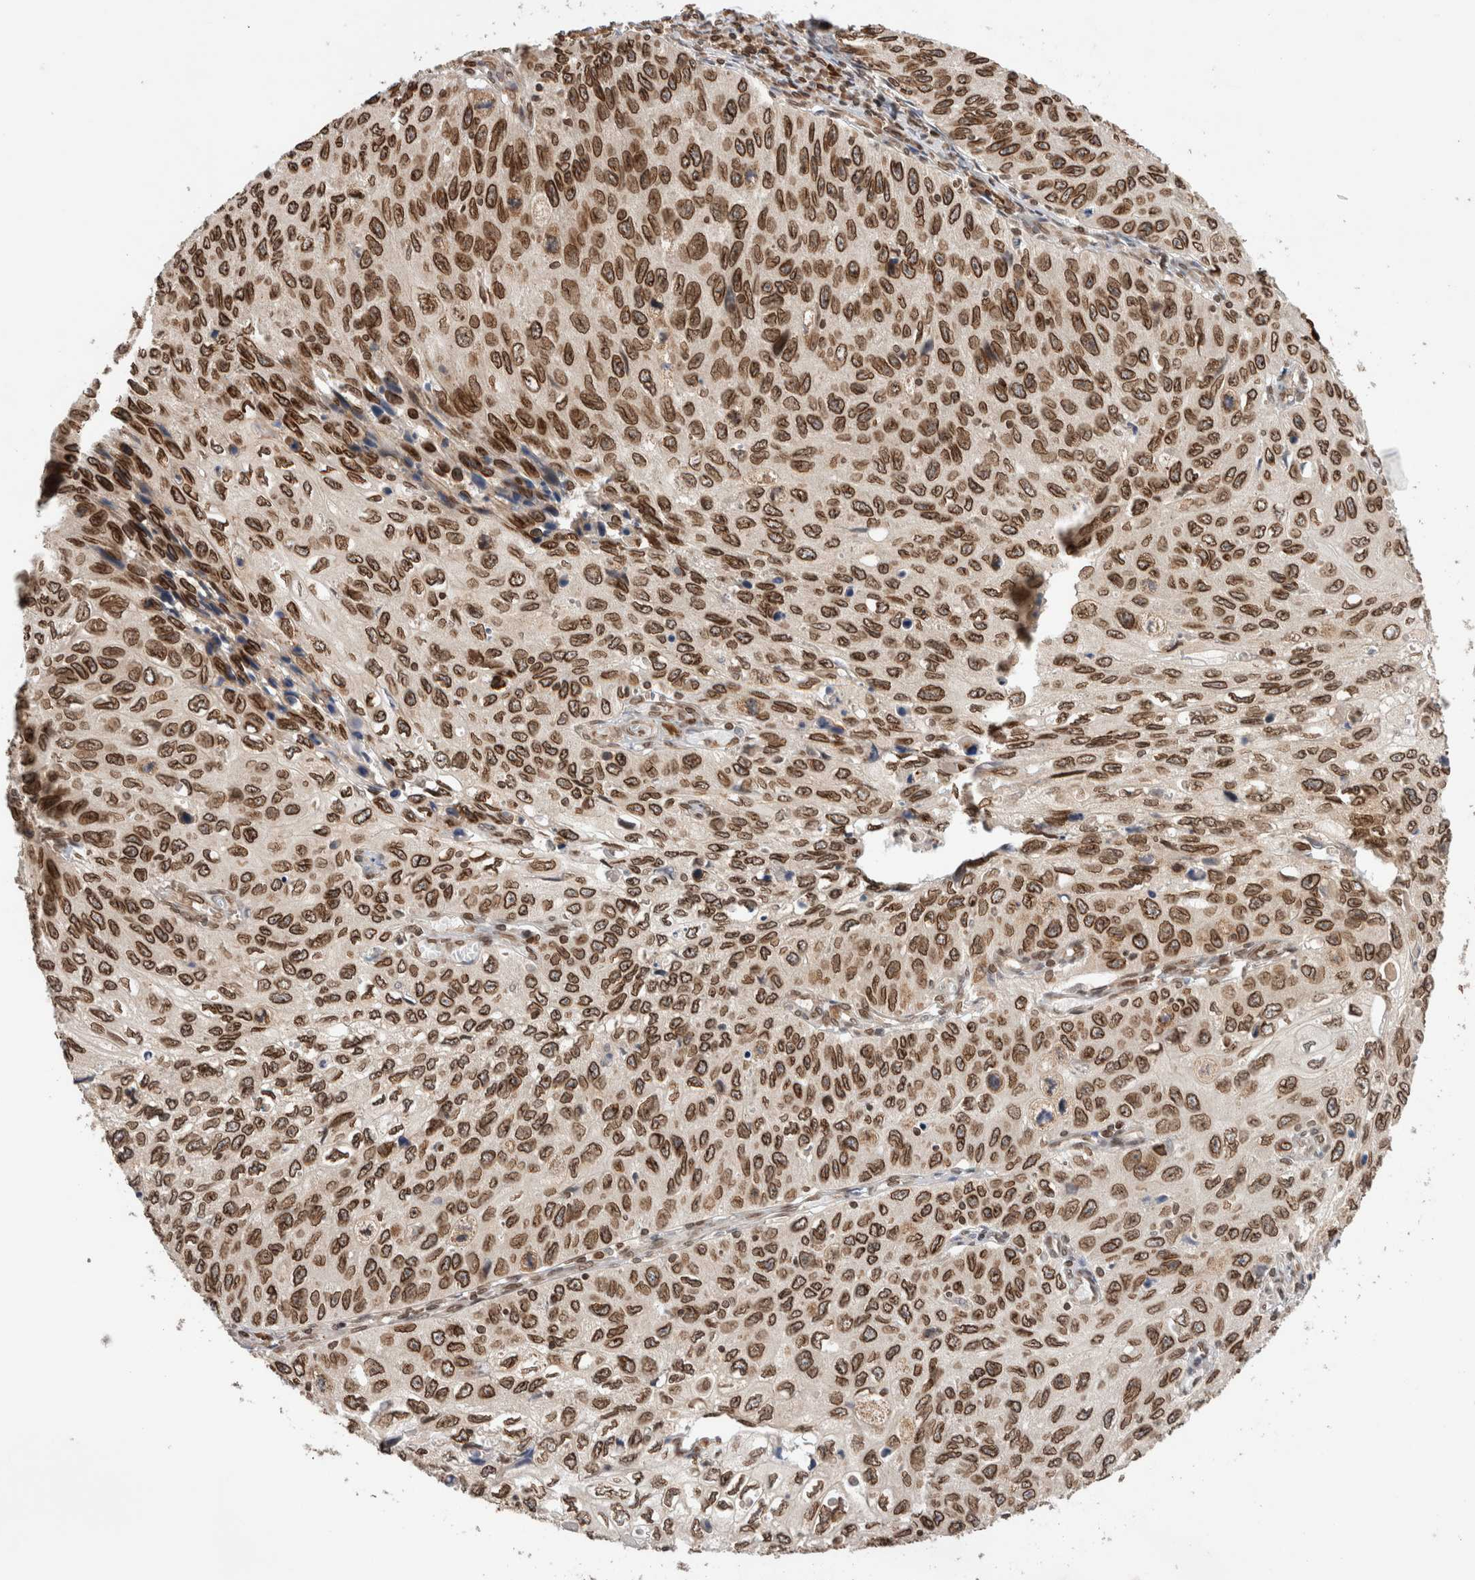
{"staining": {"intensity": "strong", "quantity": ">75%", "location": "cytoplasmic/membranous,nuclear"}, "tissue": "cervical cancer", "cell_type": "Tumor cells", "image_type": "cancer", "snomed": [{"axis": "morphology", "description": "Squamous cell carcinoma, NOS"}, {"axis": "topography", "description": "Cervix"}], "caption": "High-power microscopy captured an IHC photomicrograph of cervical cancer (squamous cell carcinoma), revealing strong cytoplasmic/membranous and nuclear staining in approximately >75% of tumor cells.", "gene": "TPR", "patient": {"sex": "female", "age": 53}}